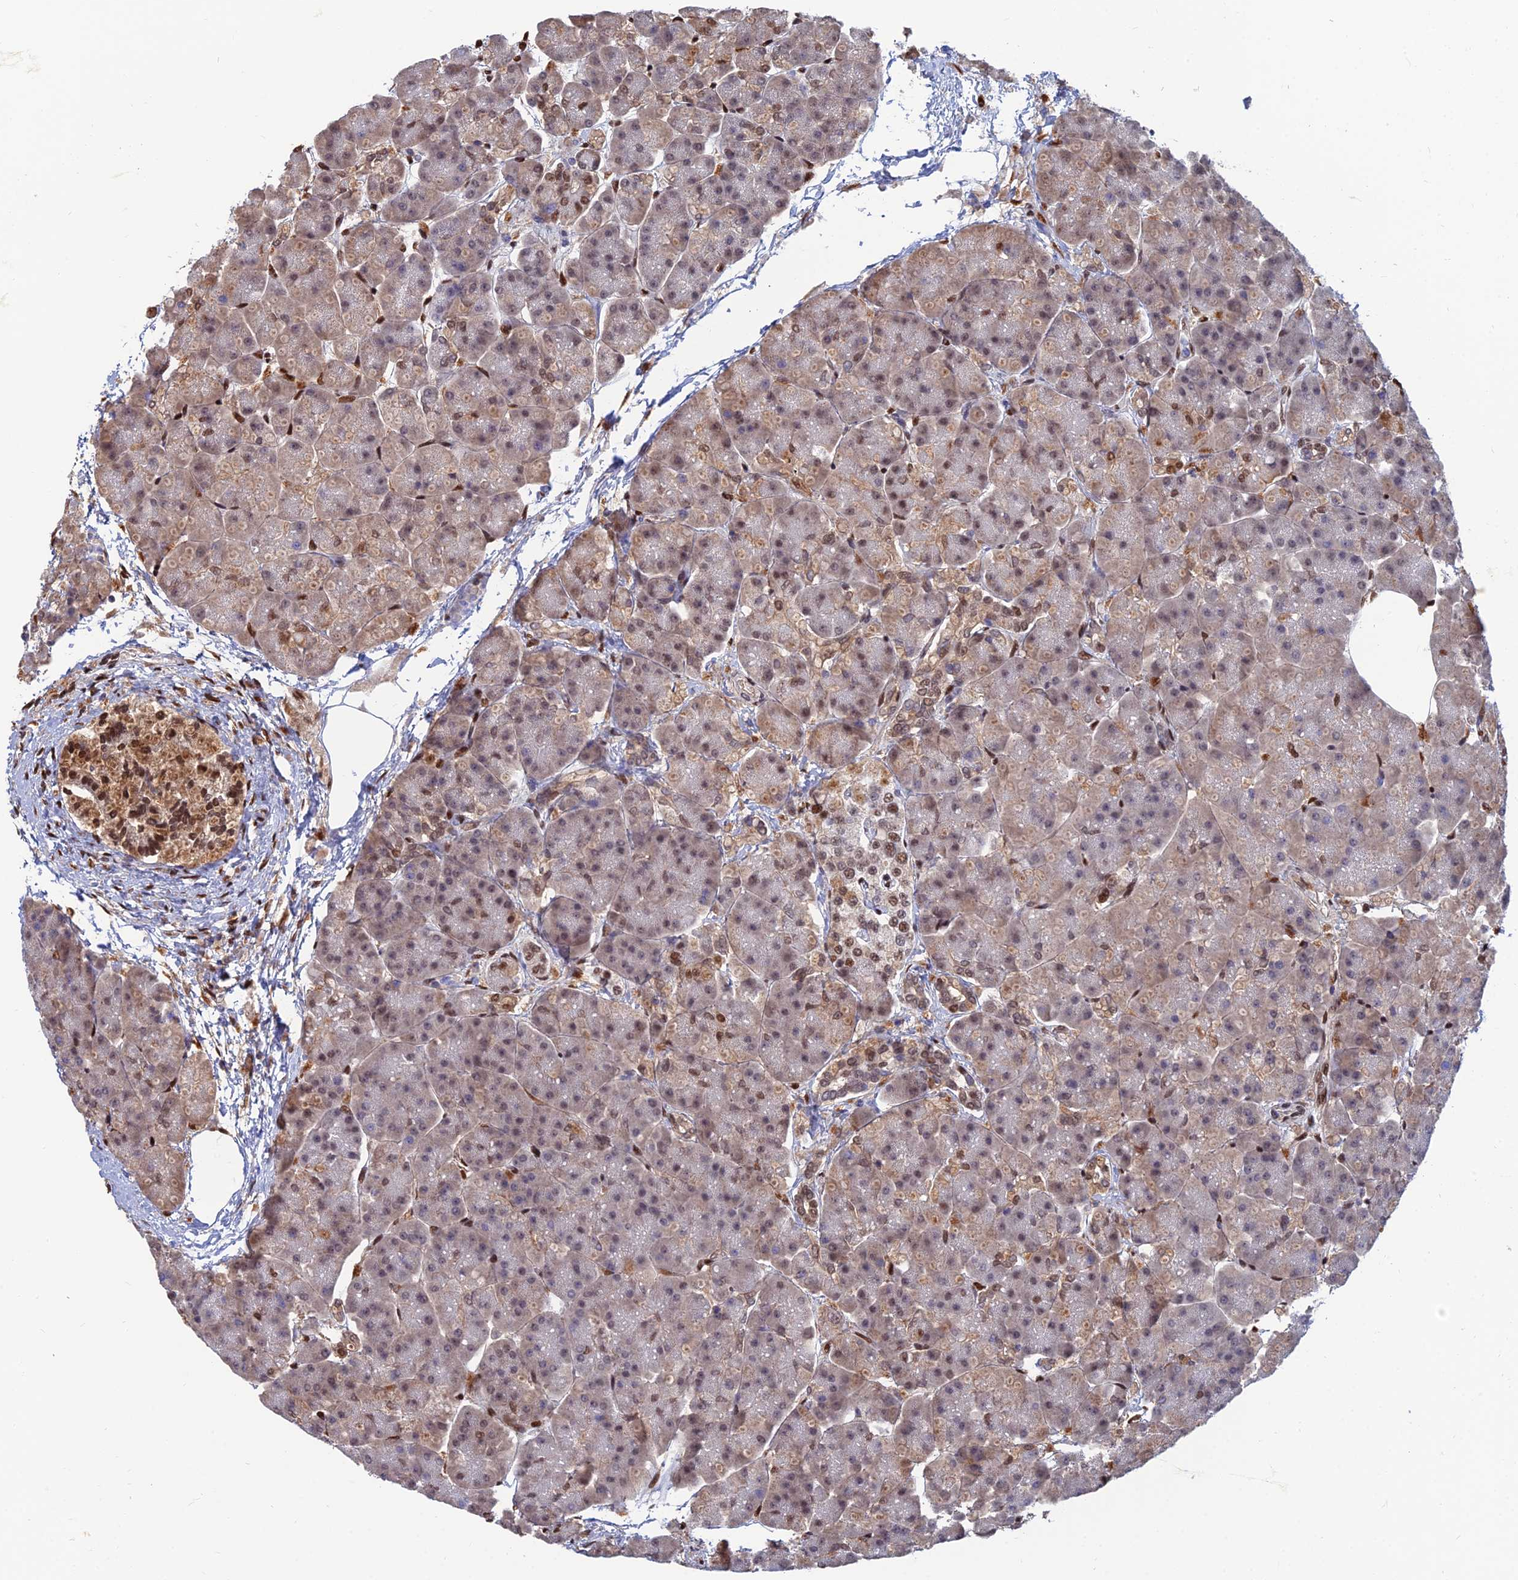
{"staining": {"intensity": "moderate", "quantity": "25%-75%", "location": "cytoplasmic/membranous,nuclear"}, "tissue": "pancreas", "cell_type": "Exocrine glandular cells", "image_type": "normal", "snomed": [{"axis": "morphology", "description": "Normal tissue, NOS"}, {"axis": "topography", "description": "Pancreas"}], "caption": "Immunohistochemistry (IHC) micrograph of normal pancreas stained for a protein (brown), which shows medium levels of moderate cytoplasmic/membranous,nuclear staining in about 25%-75% of exocrine glandular cells.", "gene": "DNPEP", "patient": {"sex": "female", "age": 70}}